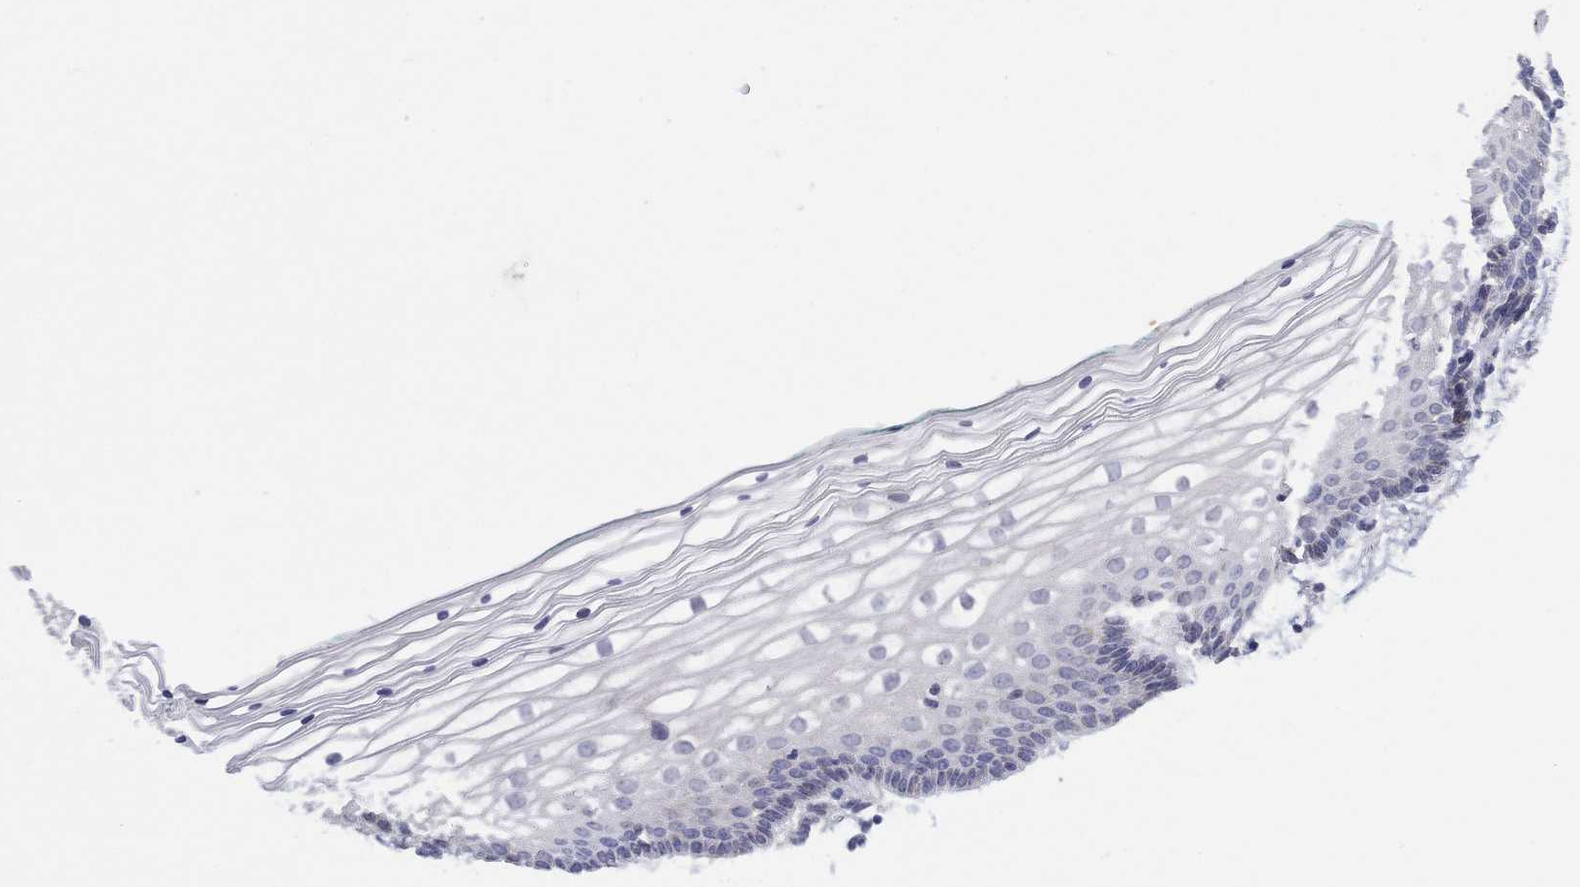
{"staining": {"intensity": "negative", "quantity": "none", "location": "none"}, "tissue": "vagina", "cell_type": "Squamous epithelial cells", "image_type": "normal", "snomed": [{"axis": "morphology", "description": "Normal tissue, NOS"}, {"axis": "topography", "description": "Vagina"}], "caption": "High magnification brightfield microscopy of normal vagina stained with DAB (brown) and counterstained with hematoxylin (blue): squamous epithelial cells show no significant staining. The staining was performed using DAB to visualize the protein expression in brown, while the nuclei were stained in blue with hematoxylin (Magnification: 20x).", "gene": "PLAC8", "patient": {"sex": "female", "age": 36}}